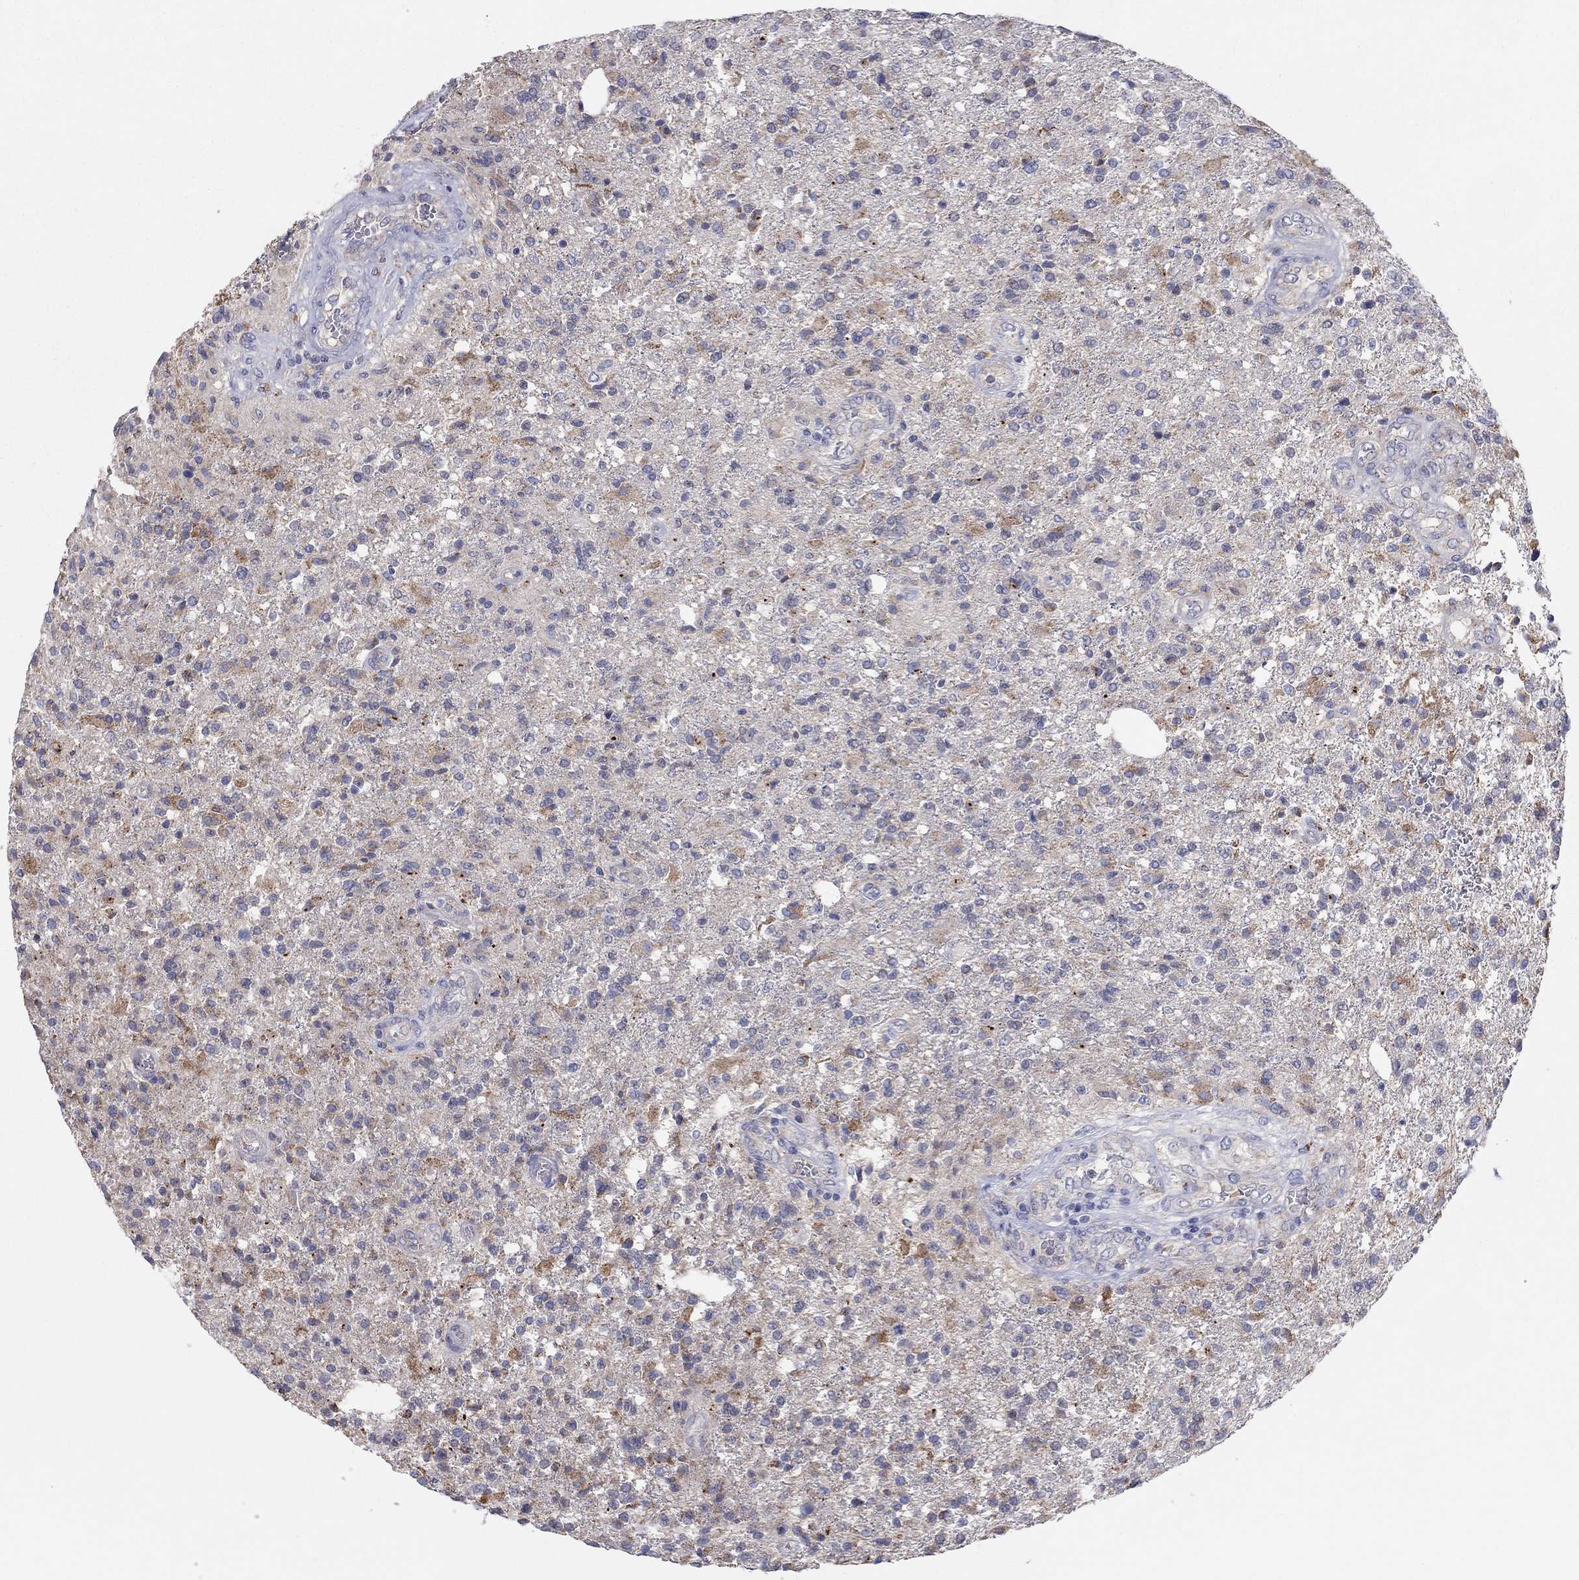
{"staining": {"intensity": "moderate", "quantity": "<25%", "location": "cytoplasmic/membranous"}, "tissue": "glioma", "cell_type": "Tumor cells", "image_type": "cancer", "snomed": [{"axis": "morphology", "description": "Glioma, malignant, High grade"}, {"axis": "topography", "description": "Brain"}], "caption": "The histopathology image displays a brown stain indicating the presence of a protein in the cytoplasmic/membranous of tumor cells in malignant high-grade glioma.", "gene": "BCO2", "patient": {"sex": "male", "age": 56}}